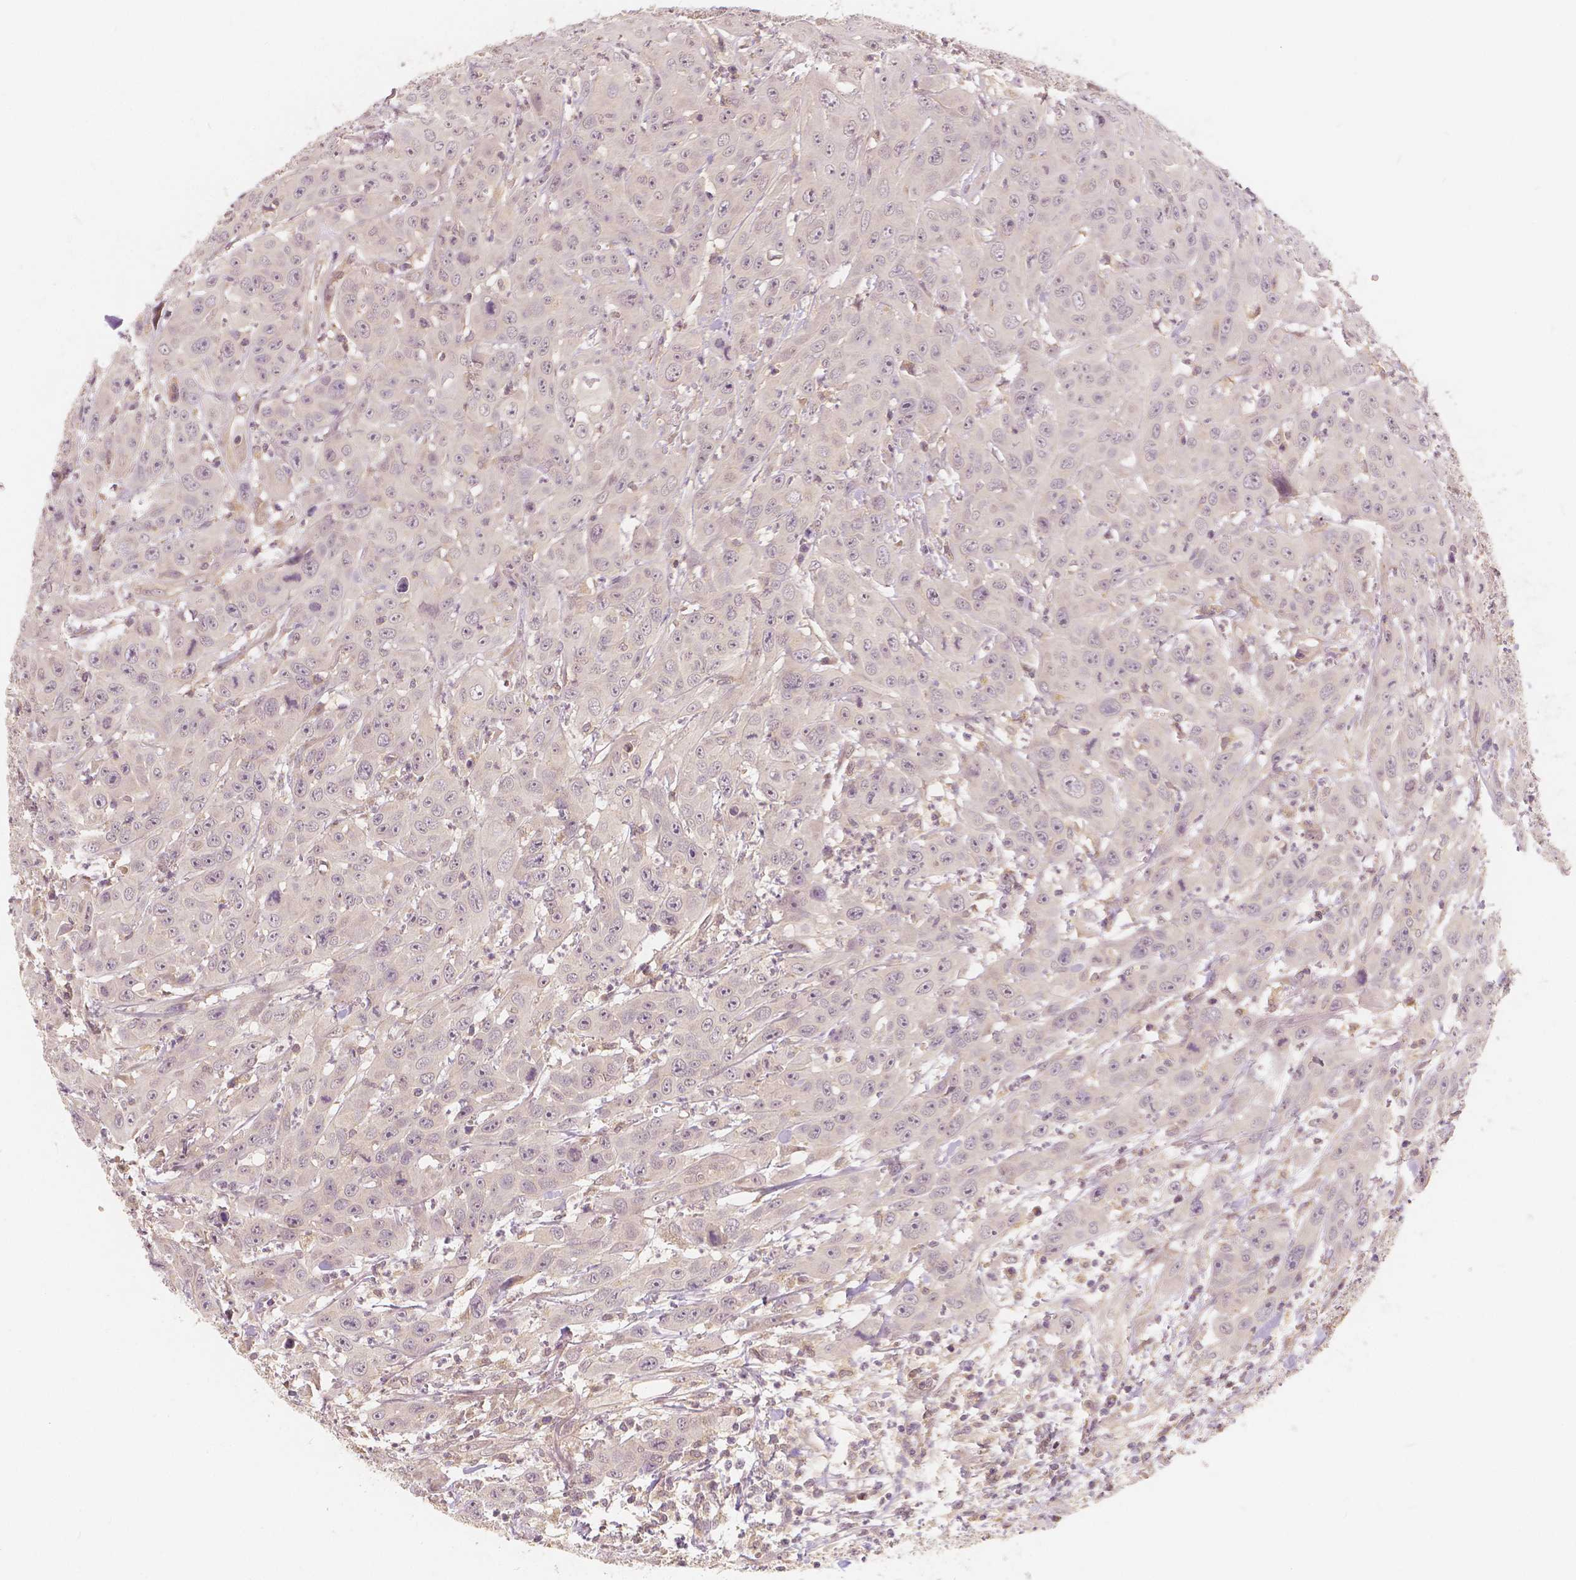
{"staining": {"intensity": "negative", "quantity": "none", "location": "none"}, "tissue": "head and neck cancer", "cell_type": "Tumor cells", "image_type": "cancer", "snomed": [{"axis": "morphology", "description": "Squamous cell carcinoma, NOS"}, {"axis": "topography", "description": "Skin"}, {"axis": "topography", "description": "Head-Neck"}], "caption": "Tumor cells are negative for protein expression in human squamous cell carcinoma (head and neck).", "gene": "SNX12", "patient": {"sex": "male", "age": 80}}